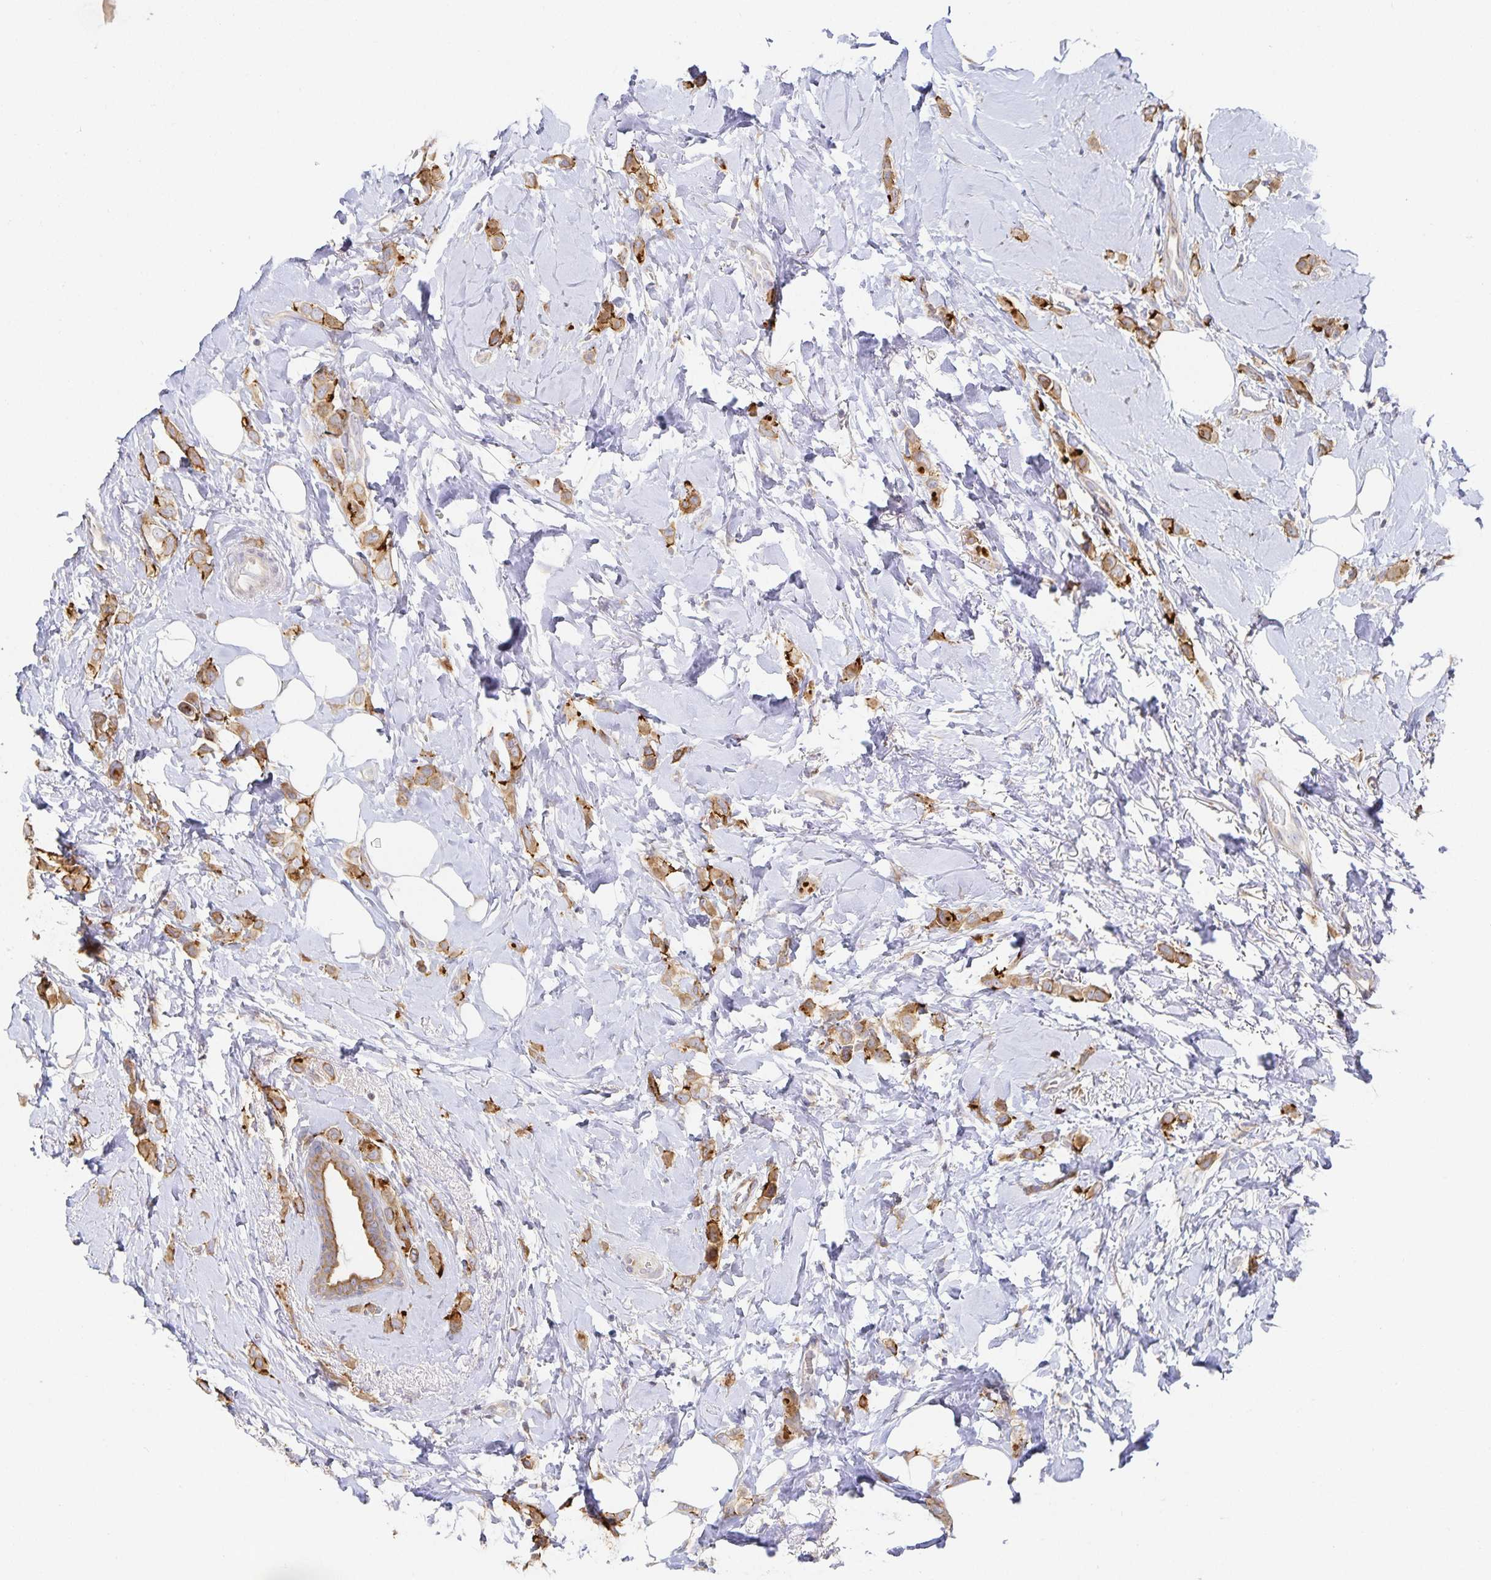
{"staining": {"intensity": "moderate", "quantity": ">75%", "location": "cytoplasmic/membranous"}, "tissue": "breast cancer", "cell_type": "Tumor cells", "image_type": "cancer", "snomed": [{"axis": "morphology", "description": "Lobular carcinoma"}, {"axis": "topography", "description": "Breast"}], "caption": "Immunohistochemical staining of human breast cancer shows medium levels of moderate cytoplasmic/membranous positivity in approximately >75% of tumor cells. (brown staining indicates protein expression, while blue staining denotes nuclei).", "gene": "NOMO1", "patient": {"sex": "female", "age": 66}}